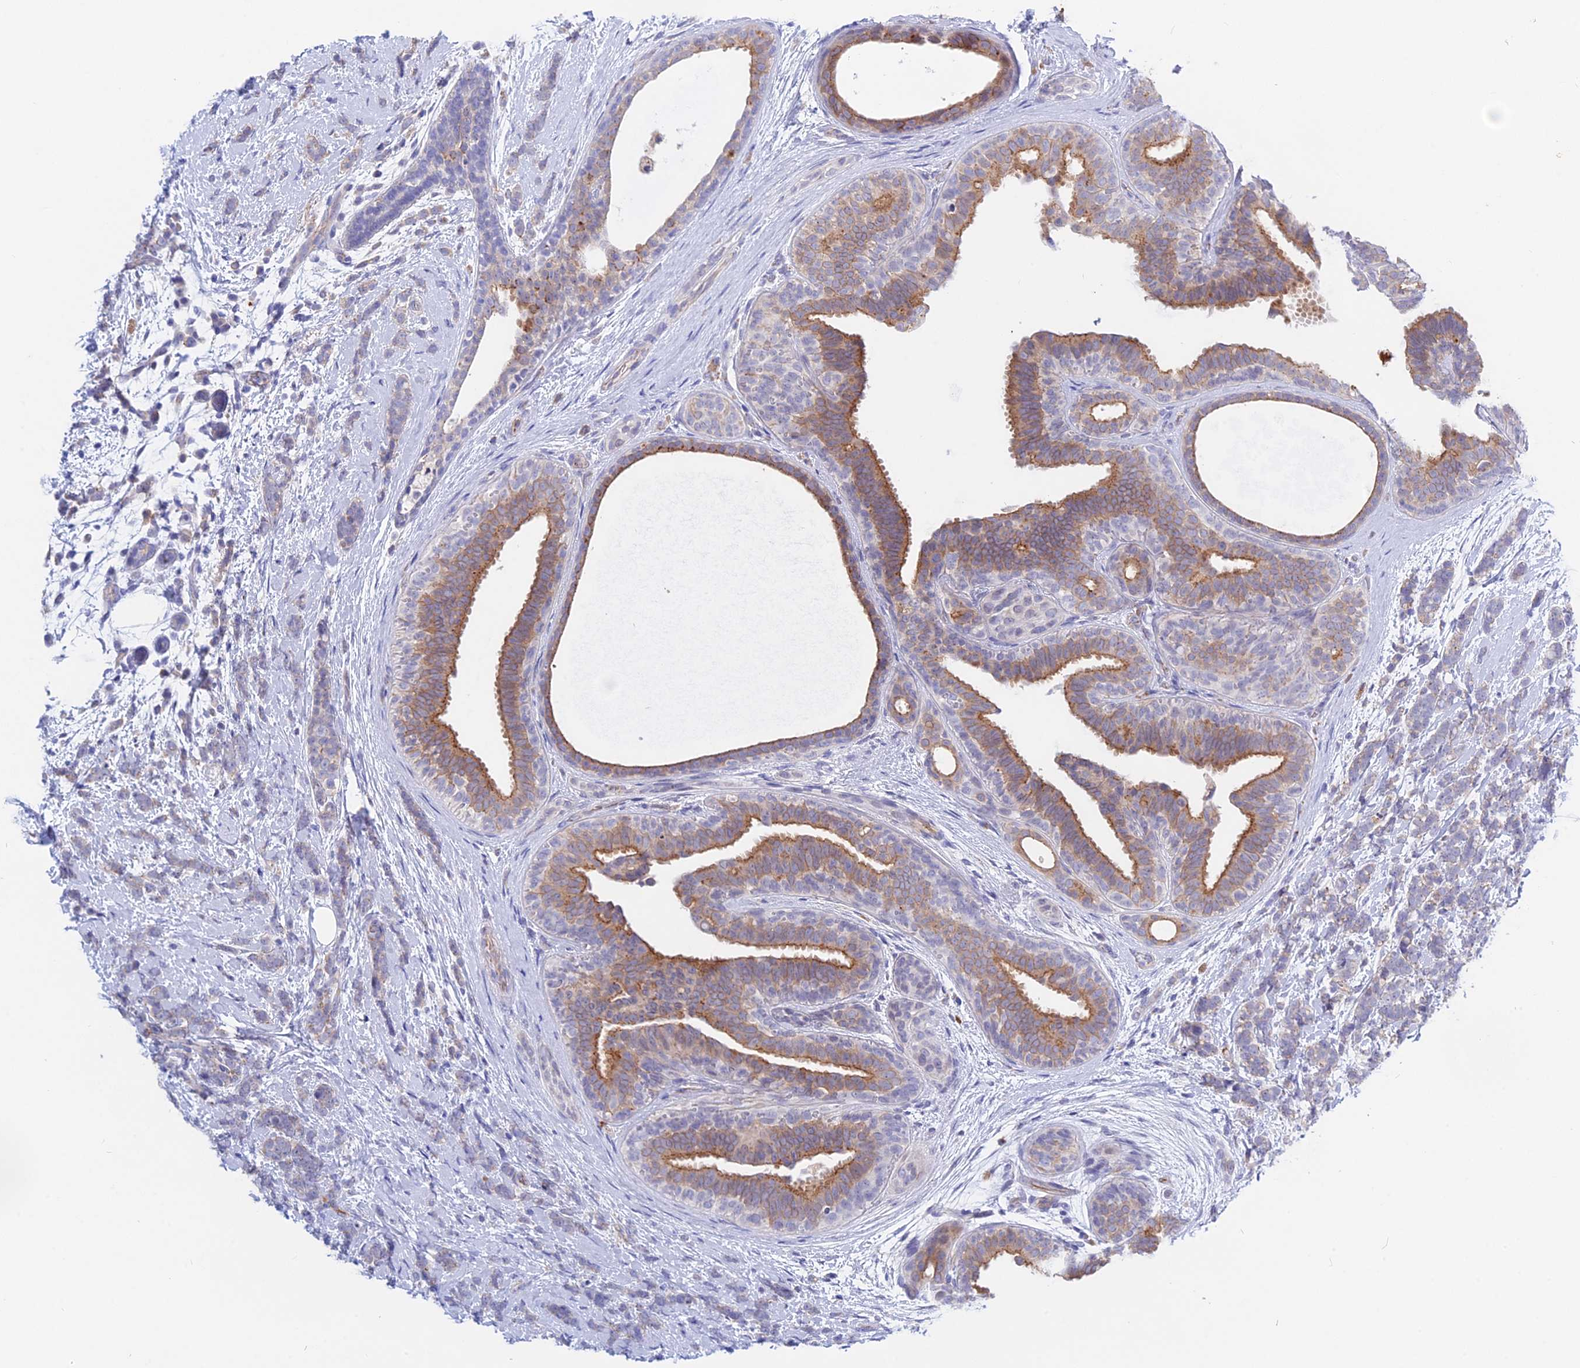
{"staining": {"intensity": "weak", "quantity": "<25%", "location": "cytoplasmic/membranous"}, "tissue": "breast cancer", "cell_type": "Tumor cells", "image_type": "cancer", "snomed": [{"axis": "morphology", "description": "Lobular carcinoma"}, {"axis": "topography", "description": "Breast"}], "caption": "This is an immunohistochemistry image of human breast lobular carcinoma. There is no positivity in tumor cells.", "gene": "GK5", "patient": {"sex": "female", "age": 58}}